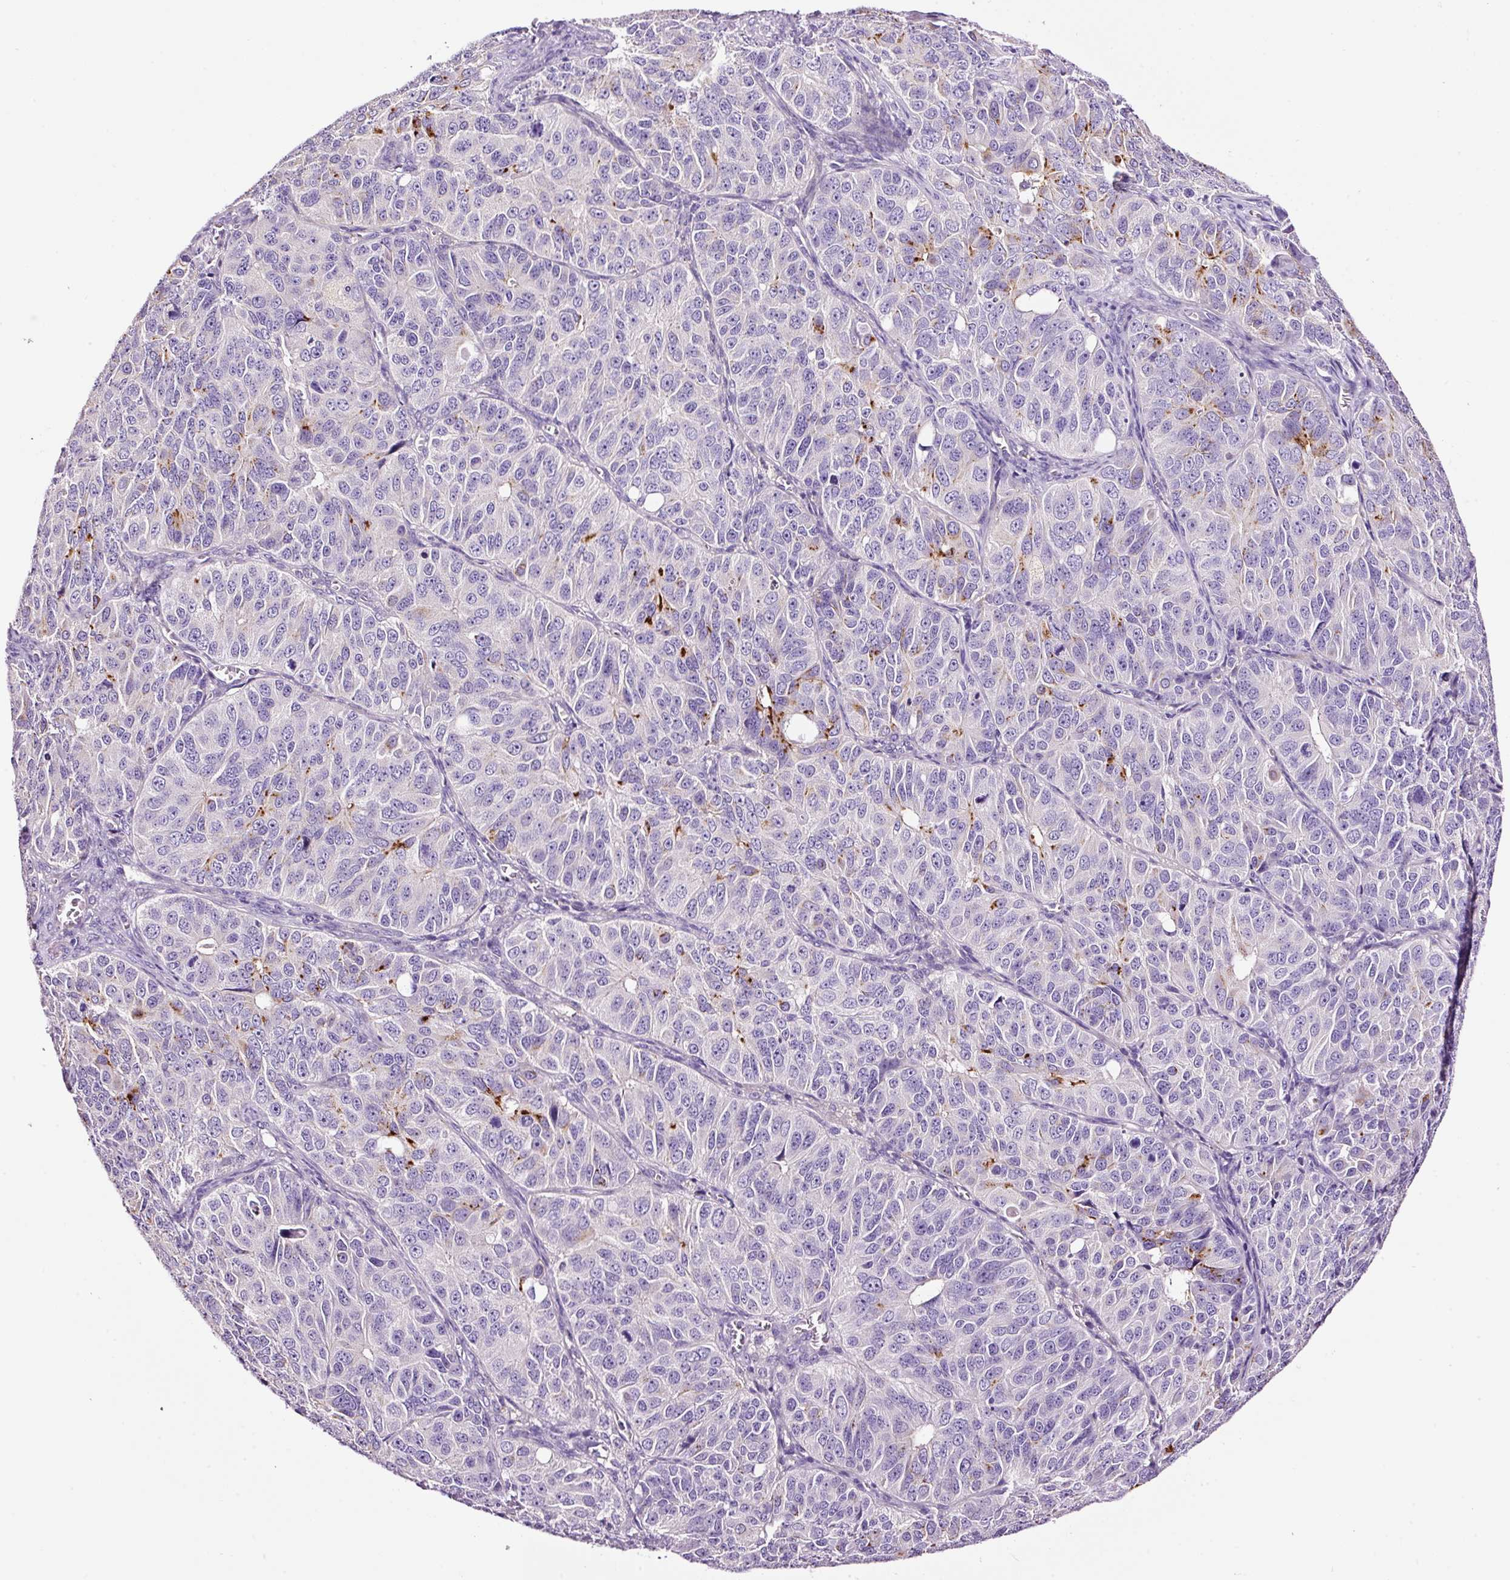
{"staining": {"intensity": "strong", "quantity": "<25%", "location": "cytoplasmic/membranous"}, "tissue": "ovarian cancer", "cell_type": "Tumor cells", "image_type": "cancer", "snomed": [{"axis": "morphology", "description": "Carcinoma, endometroid"}, {"axis": "topography", "description": "Ovary"}], "caption": "This is an image of immunohistochemistry staining of endometroid carcinoma (ovarian), which shows strong expression in the cytoplasmic/membranous of tumor cells.", "gene": "PAM", "patient": {"sex": "female", "age": 51}}